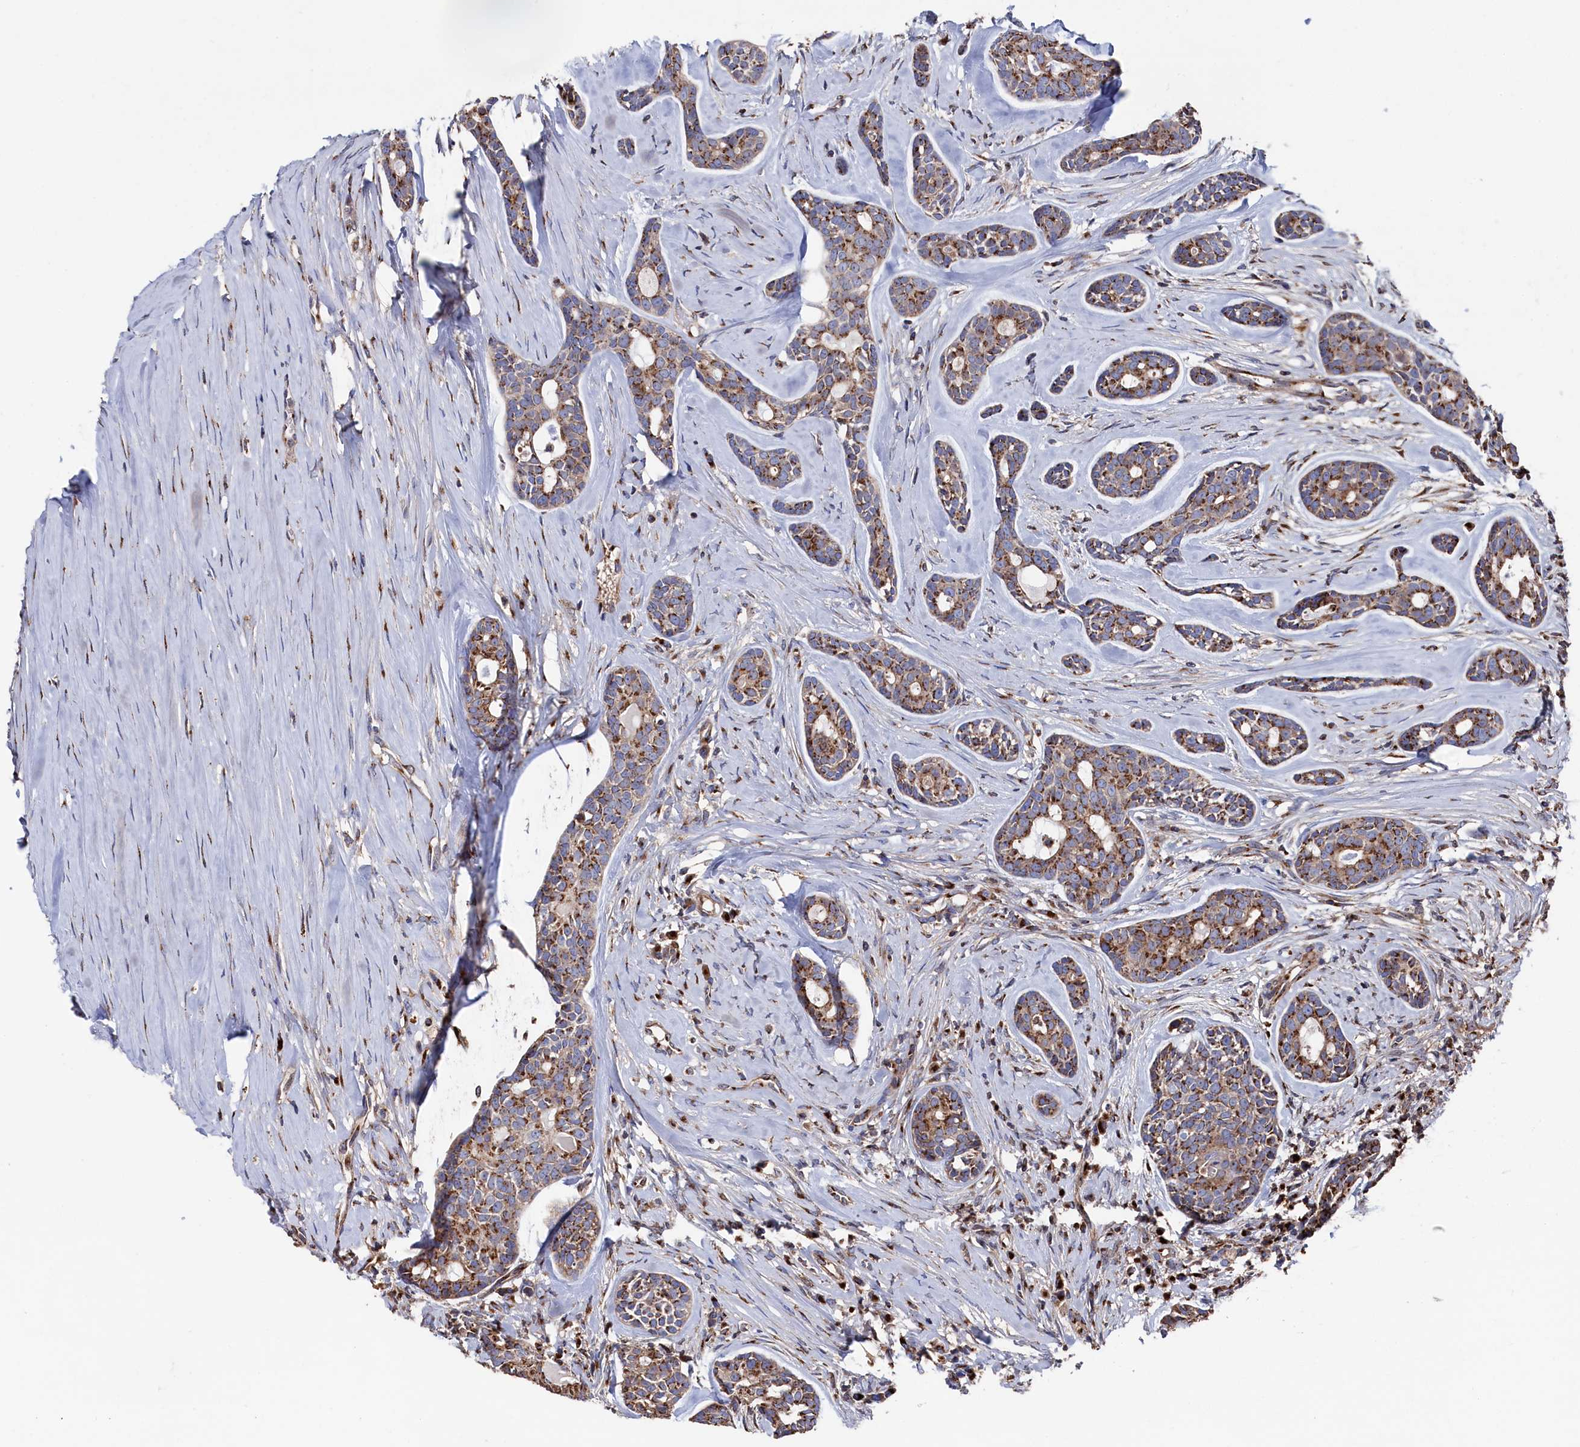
{"staining": {"intensity": "moderate", "quantity": ">75%", "location": "cytoplasmic/membranous"}, "tissue": "head and neck cancer", "cell_type": "Tumor cells", "image_type": "cancer", "snomed": [{"axis": "morphology", "description": "Adenocarcinoma, NOS"}, {"axis": "topography", "description": "Subcutis"}, {"axis": "topography", "description": "Head-Neck"}], "caption": "This micrograph displays immunohistochemistry staining of human head and neck cancer, with medium moderate cytoplasmic/membranous staining in about >75% of tumor cells.", "gene": "PRRC1", "patient": {"sex": "female", "age": 73}}